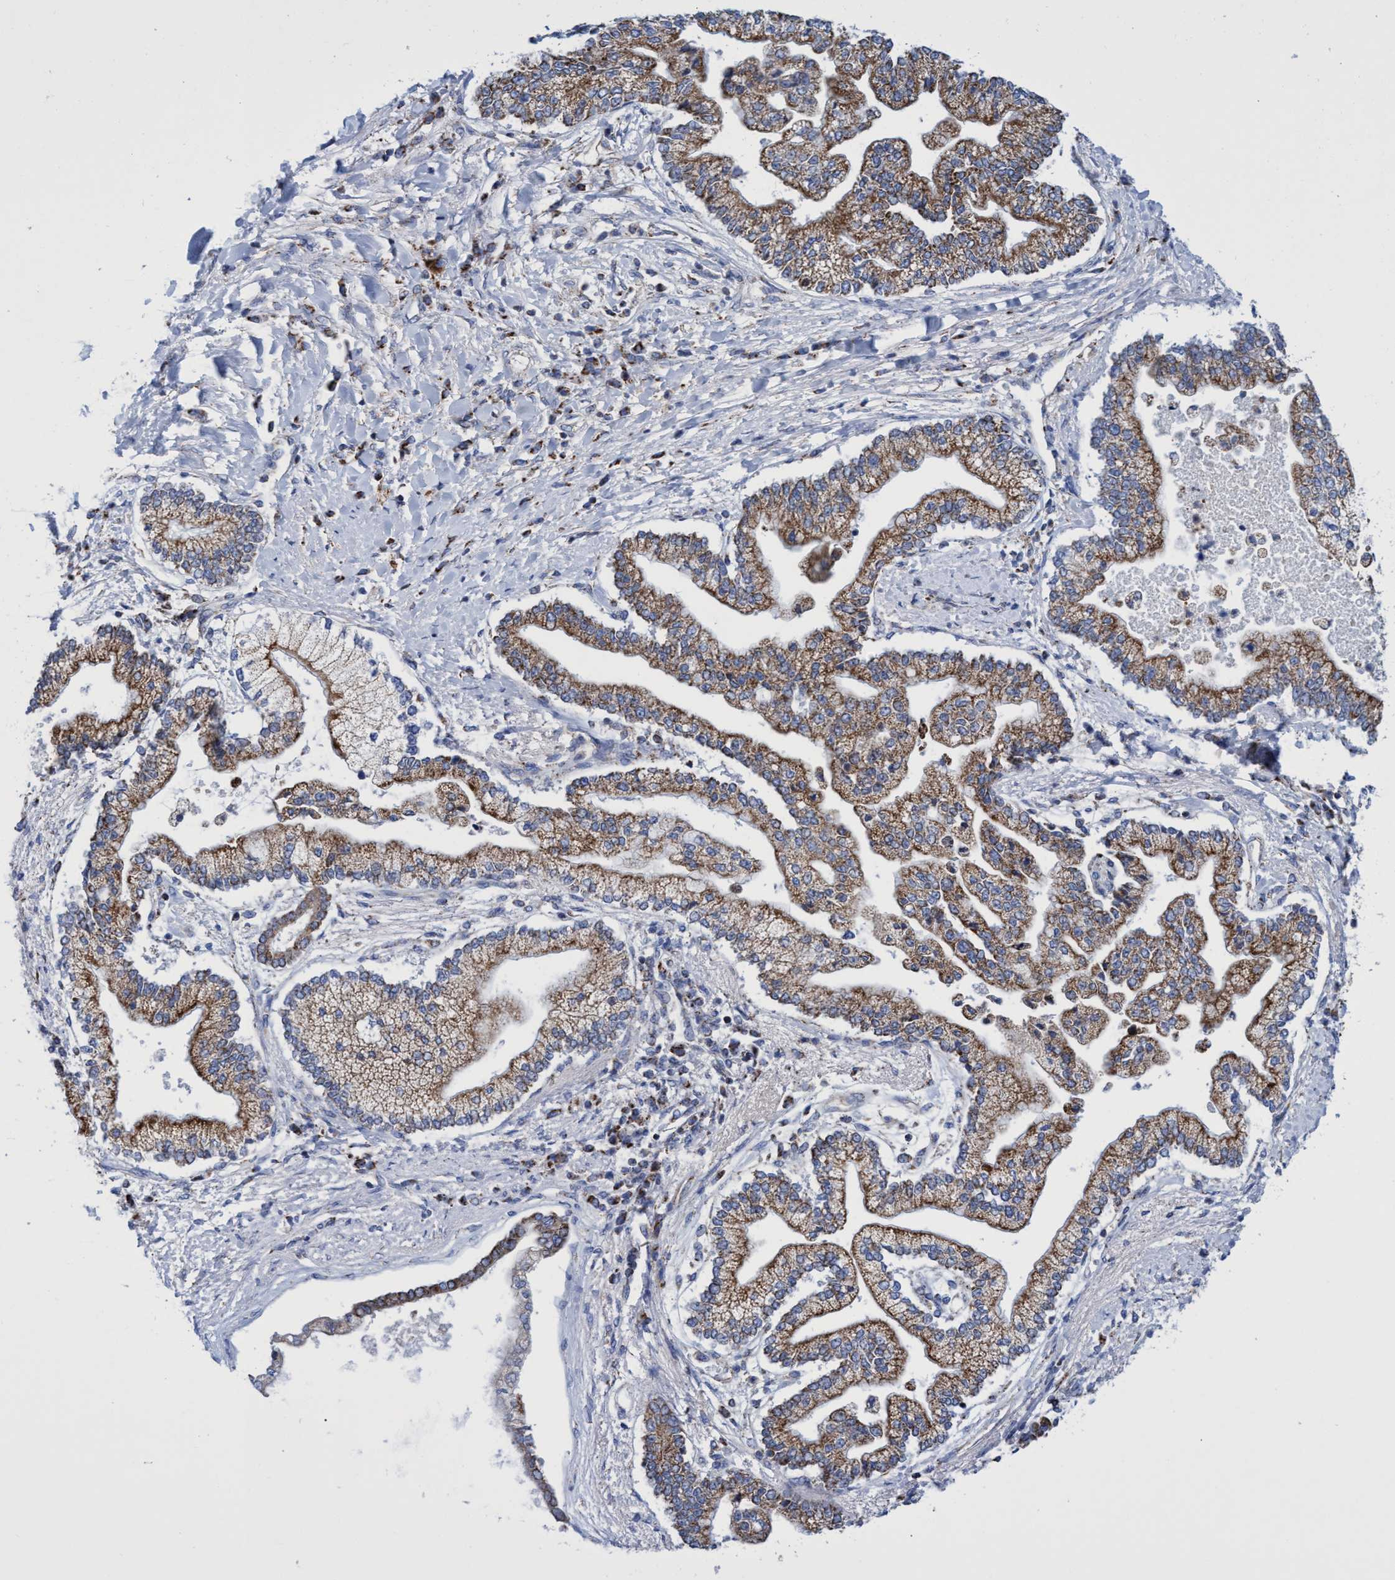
{"staining": {"intensity": "moderate", "quantity": ">75%", "location": "cytoplasmic/membranous"}, "tissue": "liver cancer", "cell_type": "Tumor cells", "image_type": "cancer", "snomed": [{"axis": "morphology", "description": "Cholangiocarcinoma"}, {"axis": "topography", "description": "Liver"}], "caption": "Moderate cytoplasmic/membranous expression for a protein is identified in about >75% of tumor cells of liver cancer (cholangiocarcinoma) using immunohistochemistry.", "gene": "ZNF750", "patient": {"sex": "male", "age": 50}}